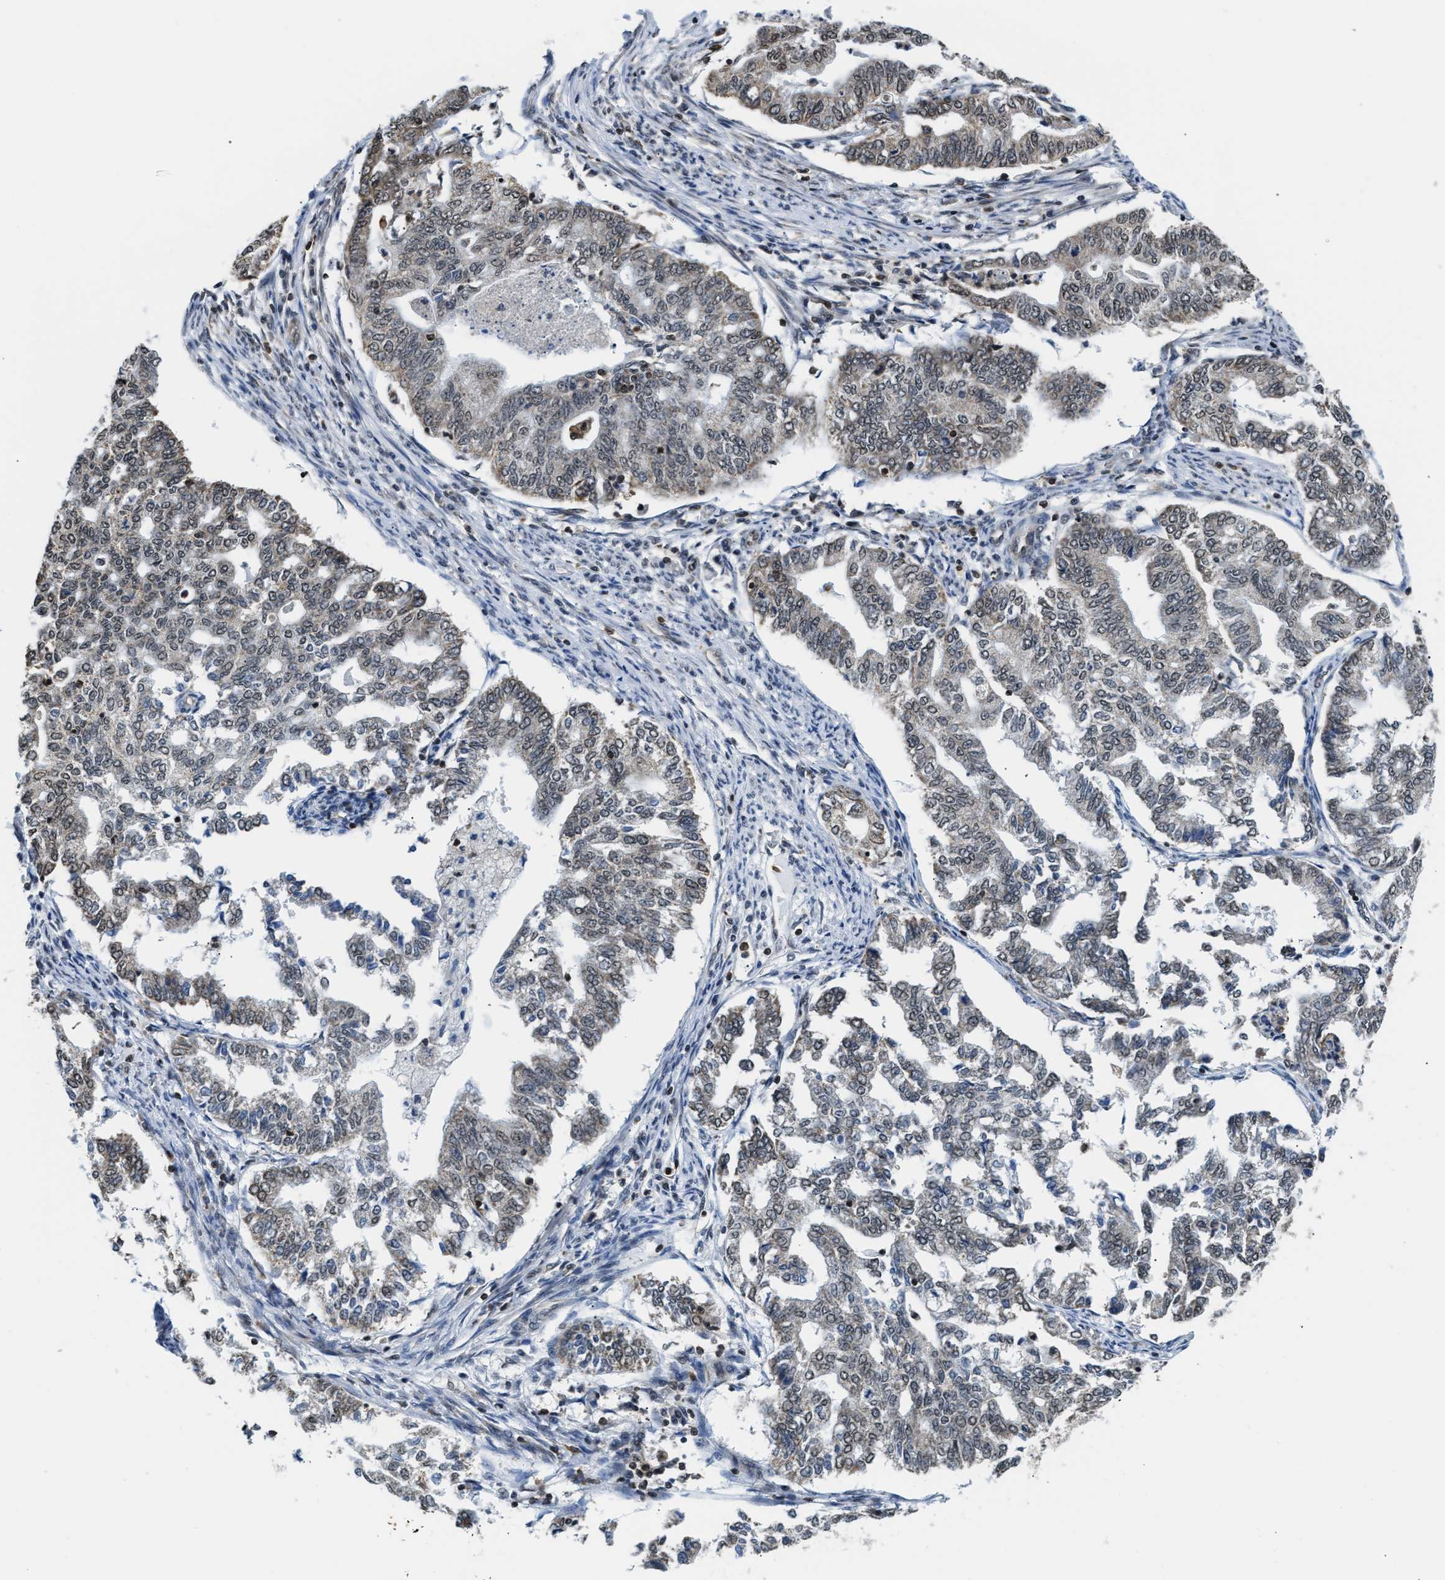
{"staining": {"intensity": "weak", "quantity": "<25%", "location": "cytoplasmic/membranous"}, "tissue": "endometrial cancer", "cell_type": "Tumor cells", "image_type": "cancer", "snomed": [{"axis": "morphology", "description": "Adenocarcinoma, NOS"}, {"axis": "topography", "description": "Endometrium"}], "caption": "A high-resolution micrograph shows IHC staining of endometrial cancer, which exhibits no significant staining in tumor cells.", "gene": "STK10", "patient": {"sex": "female", "age": 79}}